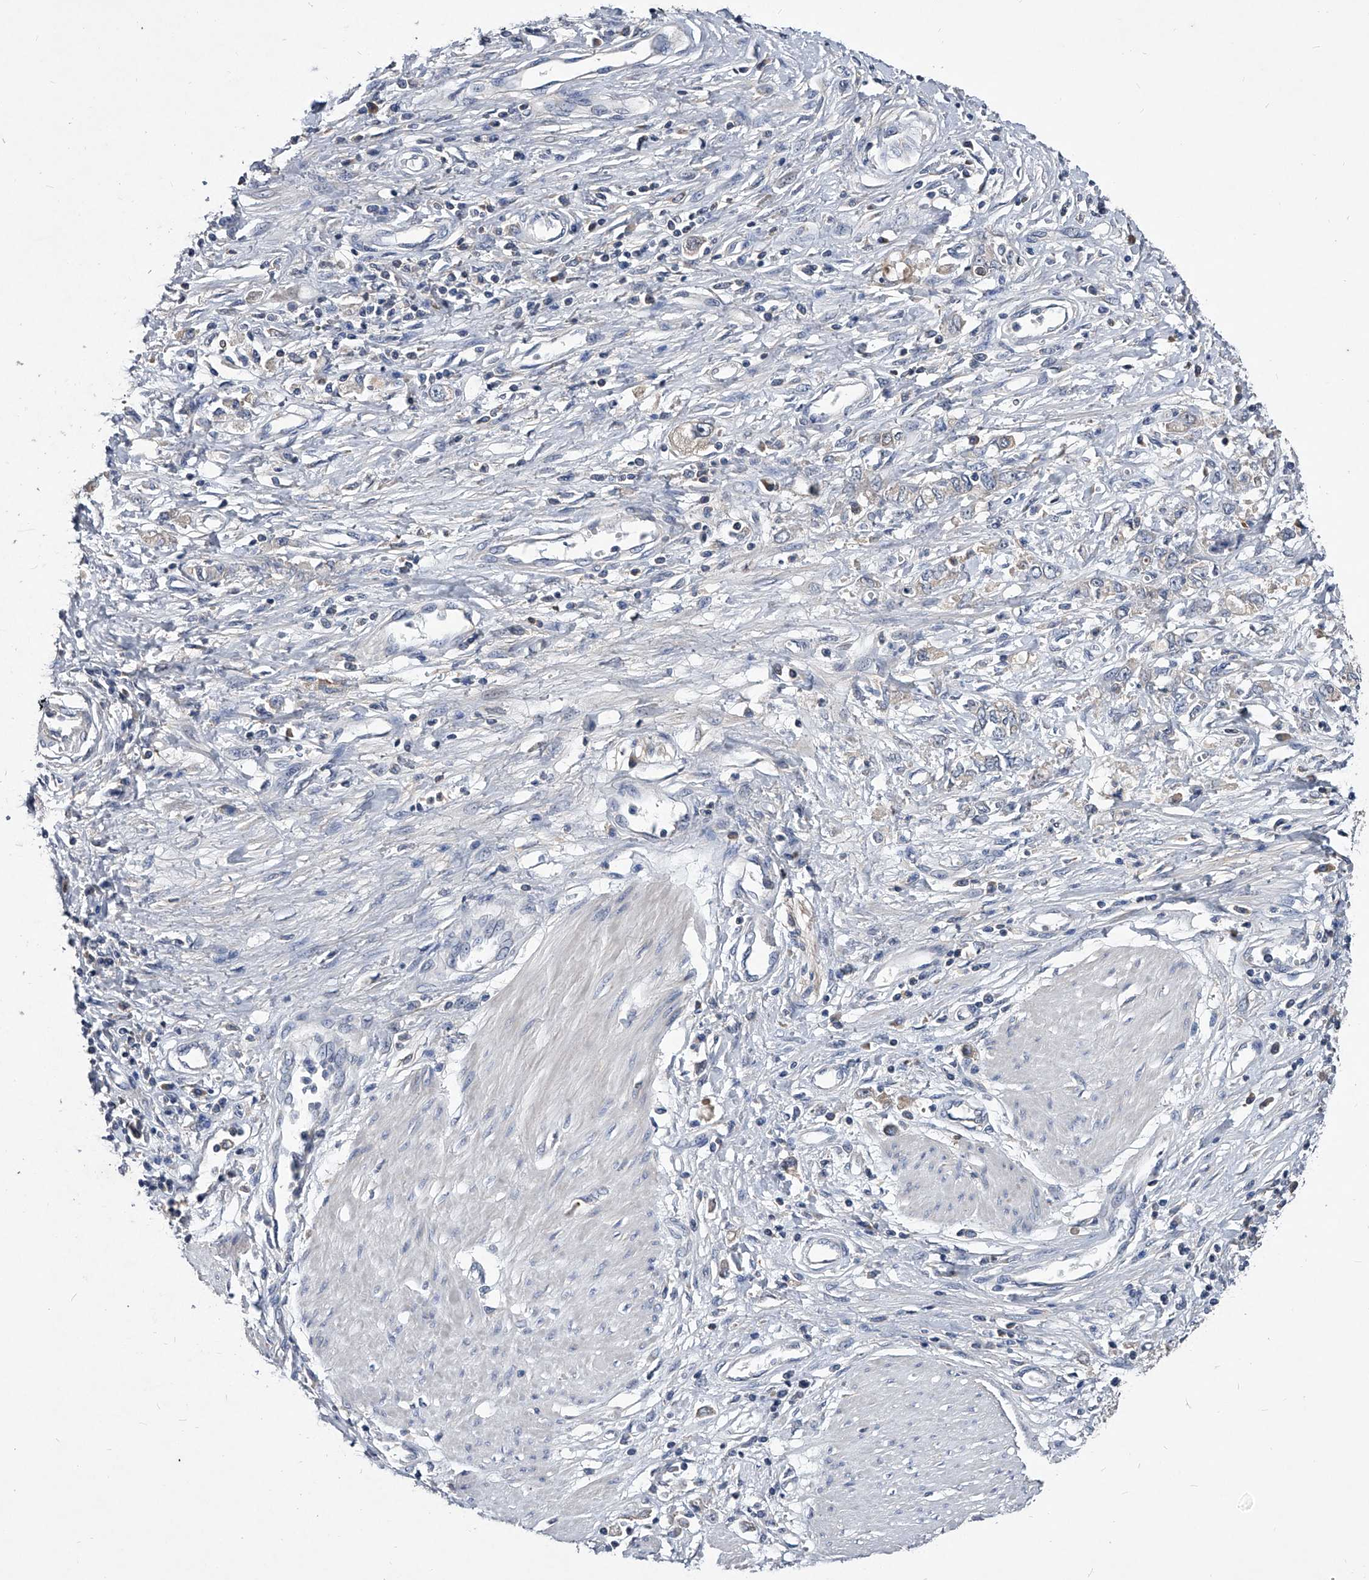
{"staining": {"intensity": "negative", "quantity": "none", "location": "none"}, "tissue": "stomach cancer", "cell_type": "Tumor cells", "image_type": "cancer", "snomed": [{"axis": "morphology", "description": "Adenocarcinoma, NOS"}, {"axis": "topography", "description": "Stomach"}], "caption": "Human adenocarcinoma (stomach) stained for a protein using immunohistochemistry shows no expression in tumor cells.", "gene": "C5", "patient": {"sex": "female", "age": 76}}